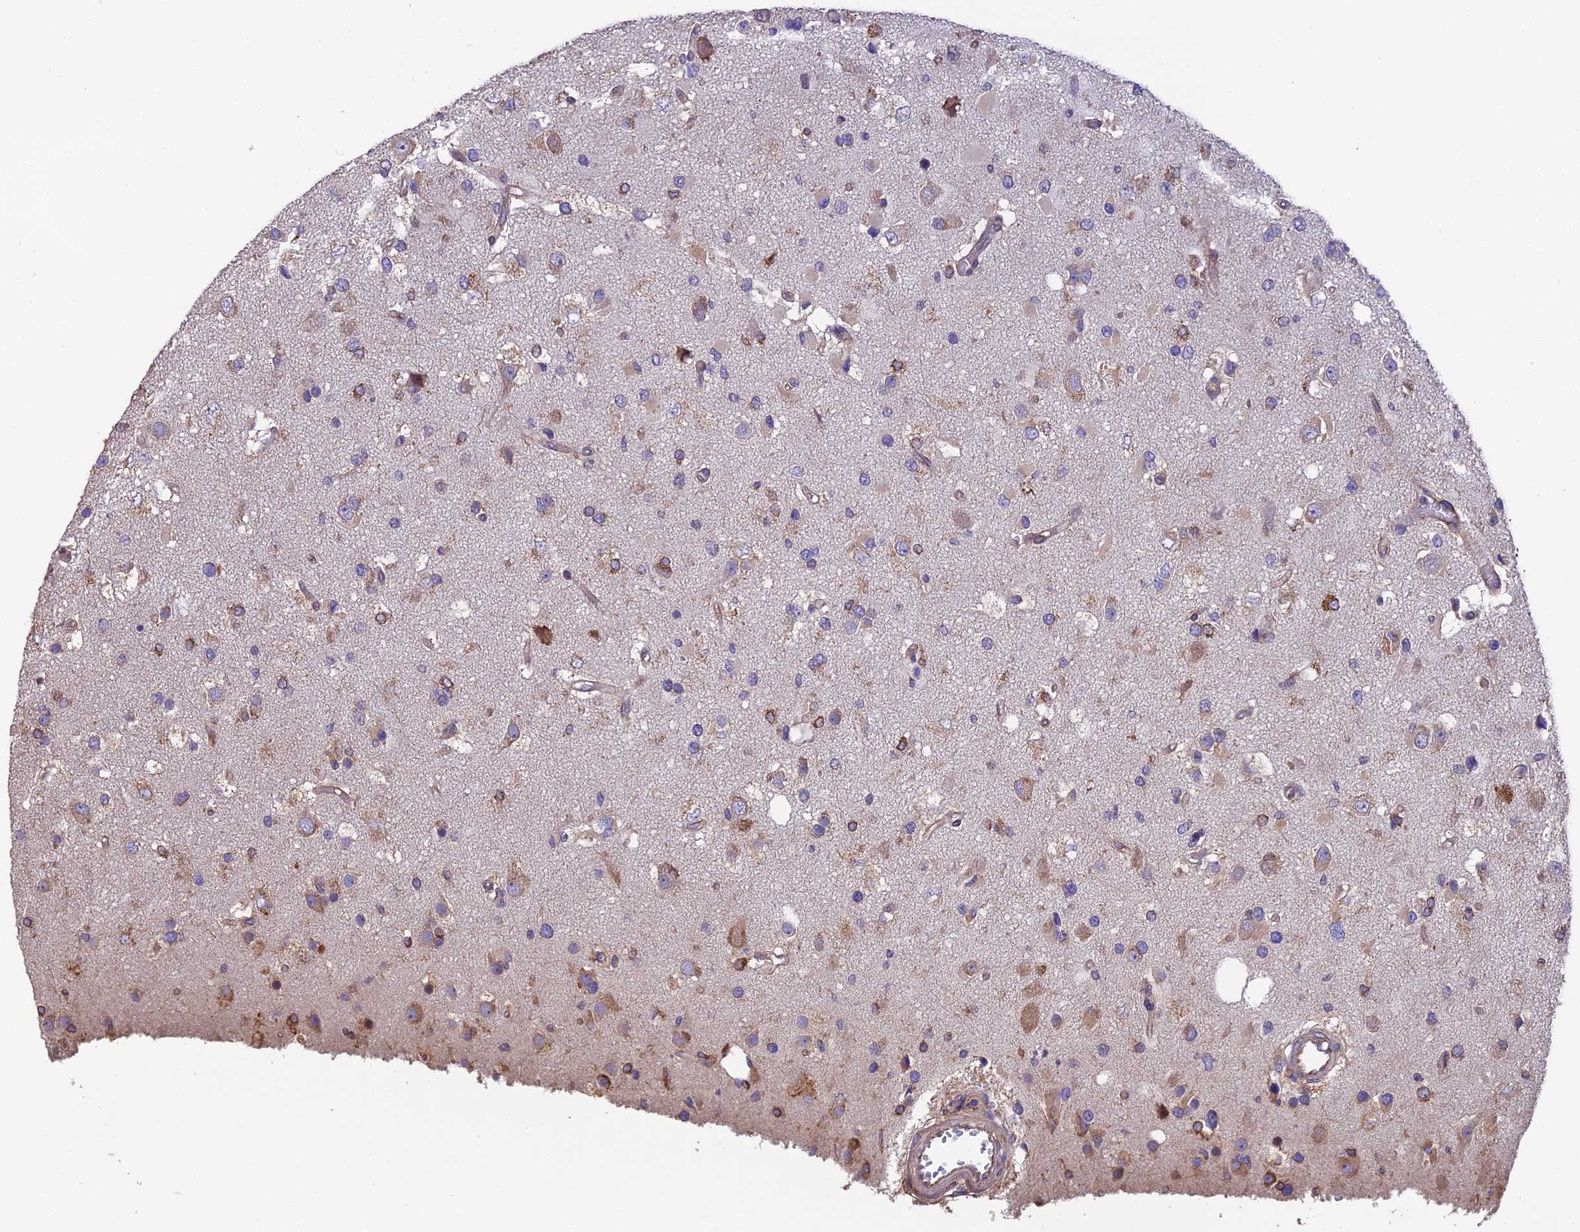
{"staining": {"intensity": "weak", "quantity": ">75%", "location": "cytoplasmic/membranous"}, "tissue": "glioma", "cell_type": "Tumor cells", "image_type": "cancer", "snomed": [{"axis": "morphology", "description": "Glioma, malignant, High grade"}, {"axis": "topography", "description": "Brain"}], "caption": "IHC (DAB (3,3'-diaminobenzidine)) staining of human glioma displays weak cytoplasmic/membranous protein staining in approximately >75% of tumor cells.", "gene": "BLOC1S4", "patient": {"sex": "male", "age": 53}}